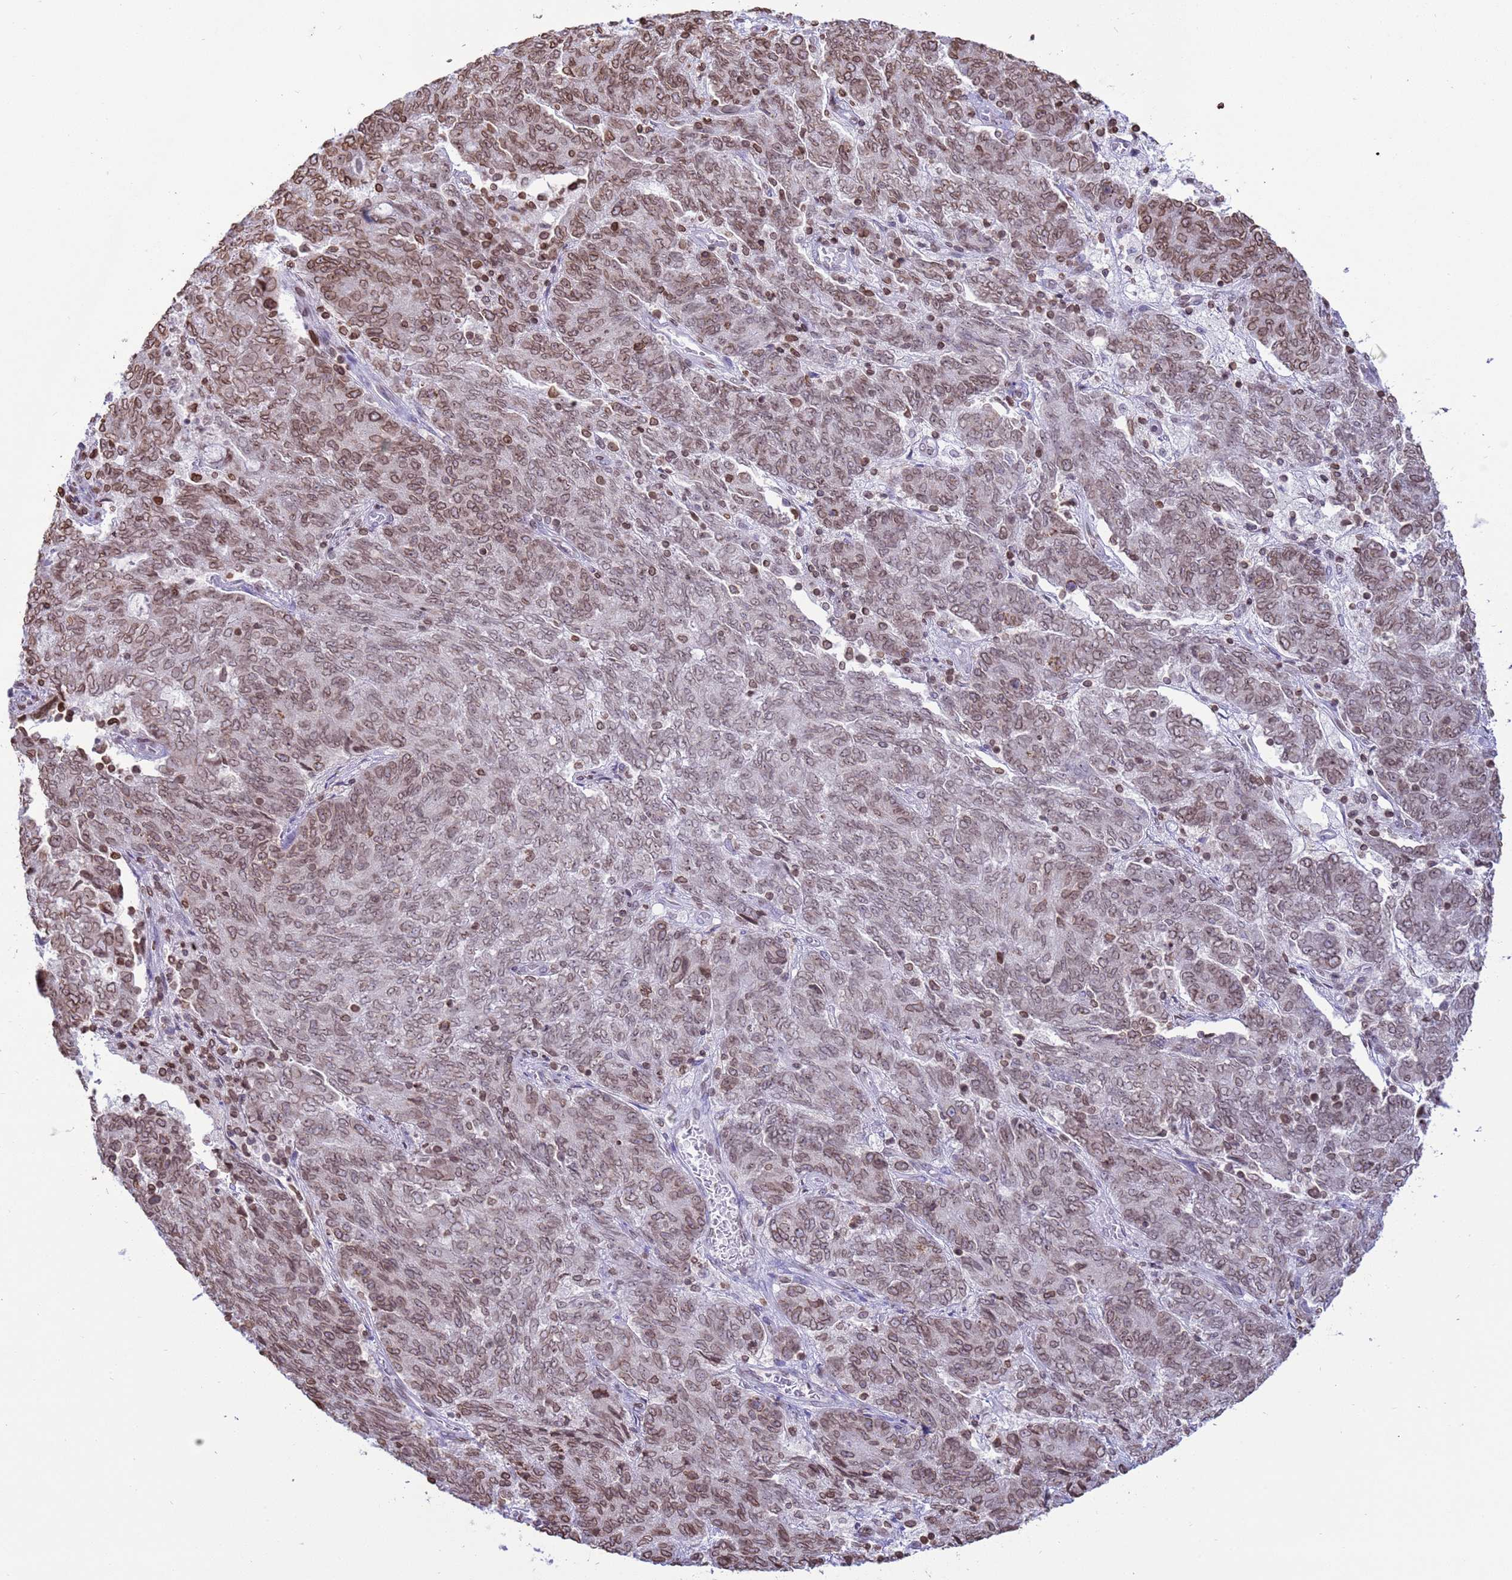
{"staining": {"intensity": "moderate", "quantity": ">75%", "location": "cytoplasmic/membranous,nuclear"}, "tissue": "endometrial cancer", "cell_type": "Tumor cells", "image_type": "cancer", "snomed": [{"axis": "morphology", "description": "Adenocarcinoma, NOS"}, {"axis": "topography", "description": "Endometrium"}], "caption": "Human endometrial adenocarcinoma stained with a protein marker displays moderate staining in tumor cells.", "gene": "DHX37", "patient": {"sex": "female", "age": 80}}